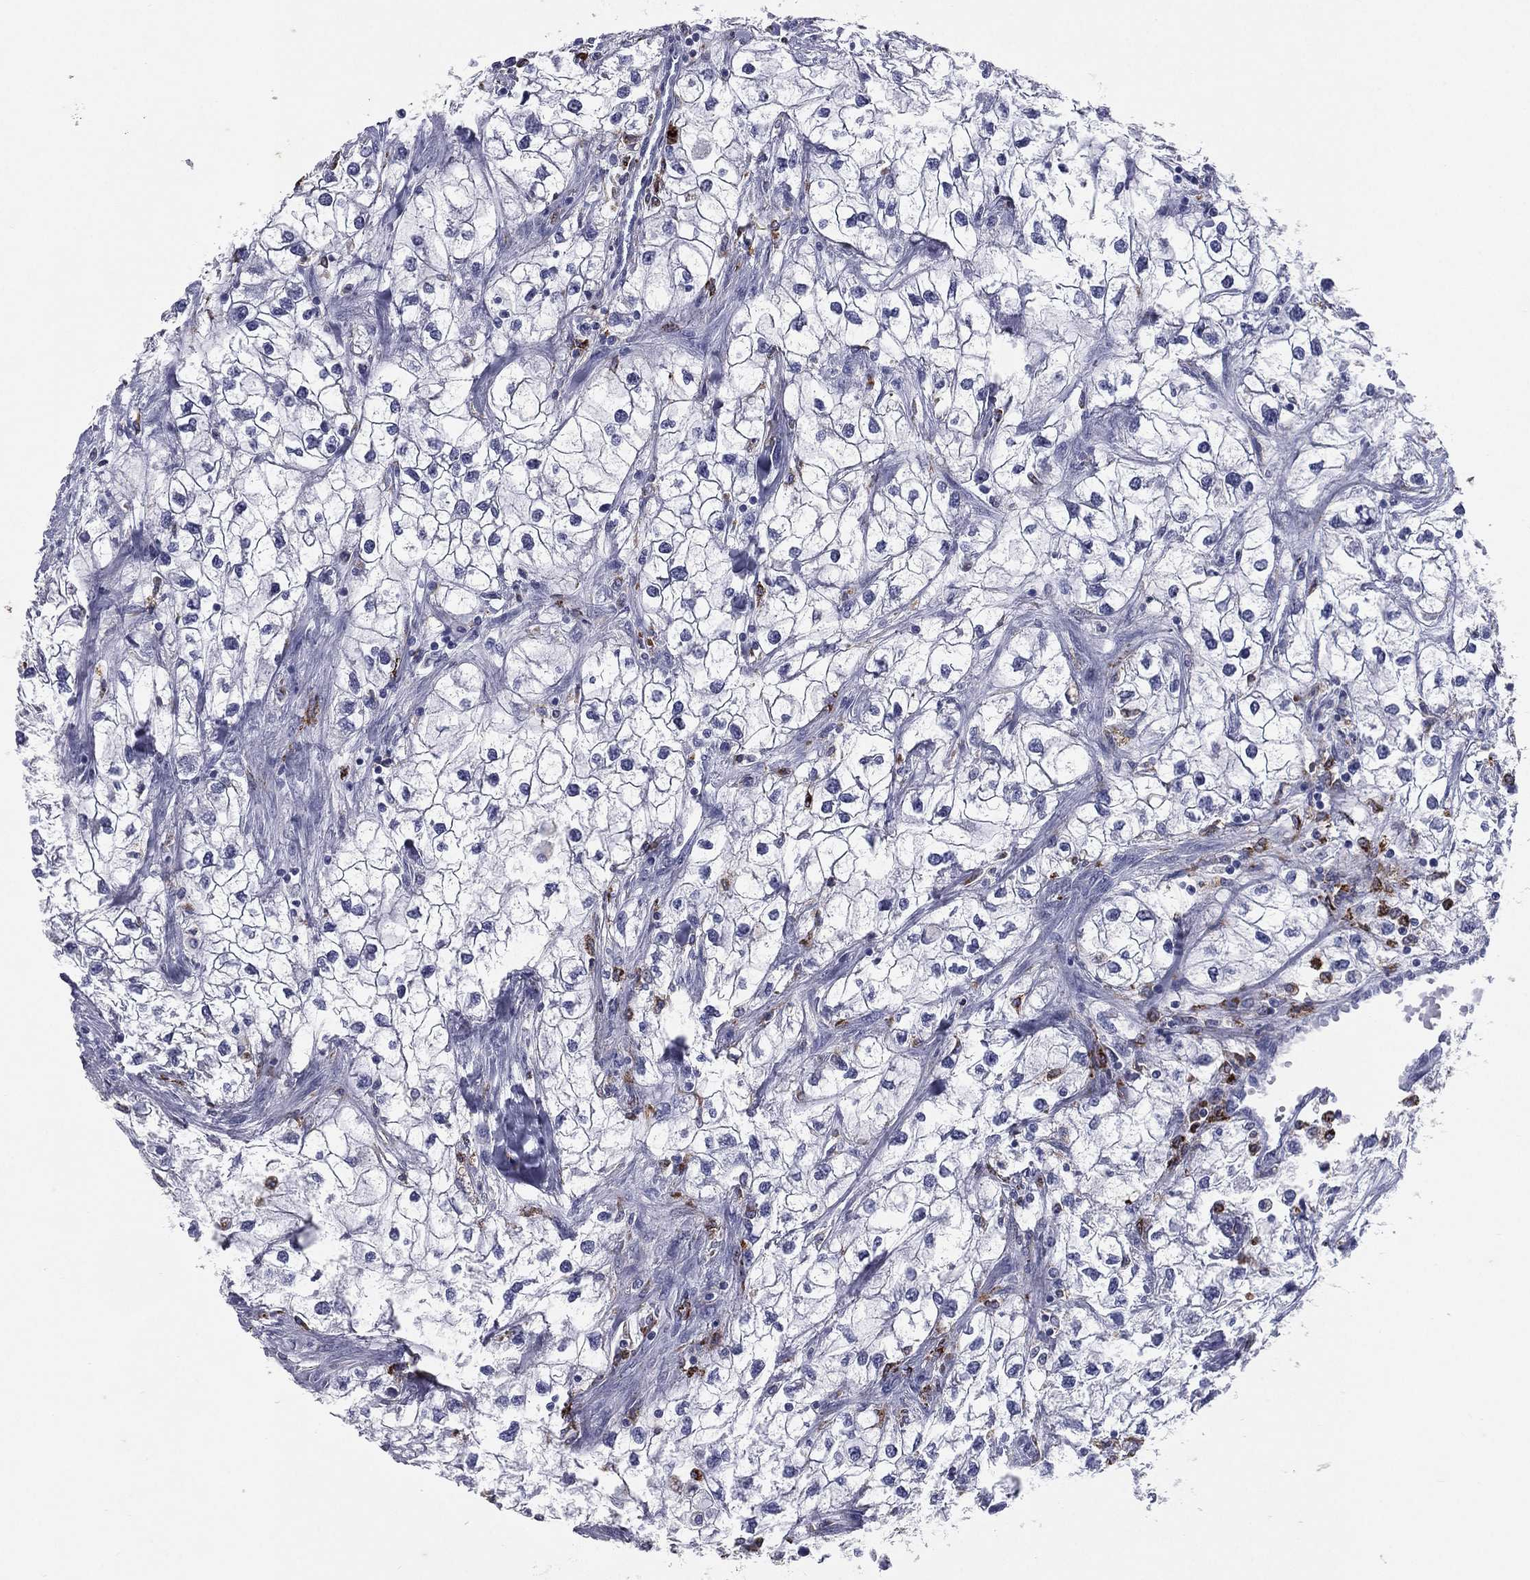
{"staining": {"intensity": "negative", "quantity": "none", "location": "none"}, "tissue": "renal cancer", "cell_type": "Tumor cells", "image_type": "cancer", "snomed": [{"axis": "morphology", "description": "Adenocarcinoma, NOS"}, {"axis": "topography", "description": "Kidney"}], "caption": "The immunohistochemistry (IHC) micrograph has no significant expression in tumor cells of renal adenocarcinoma tissue. Brightfield microscopy of IHC stained with DAB (brown) and hematoxylin (blue), captured at high magnification.", "gene": "HLA-DOA", "patient": {"sex": "male", "age": 59}}